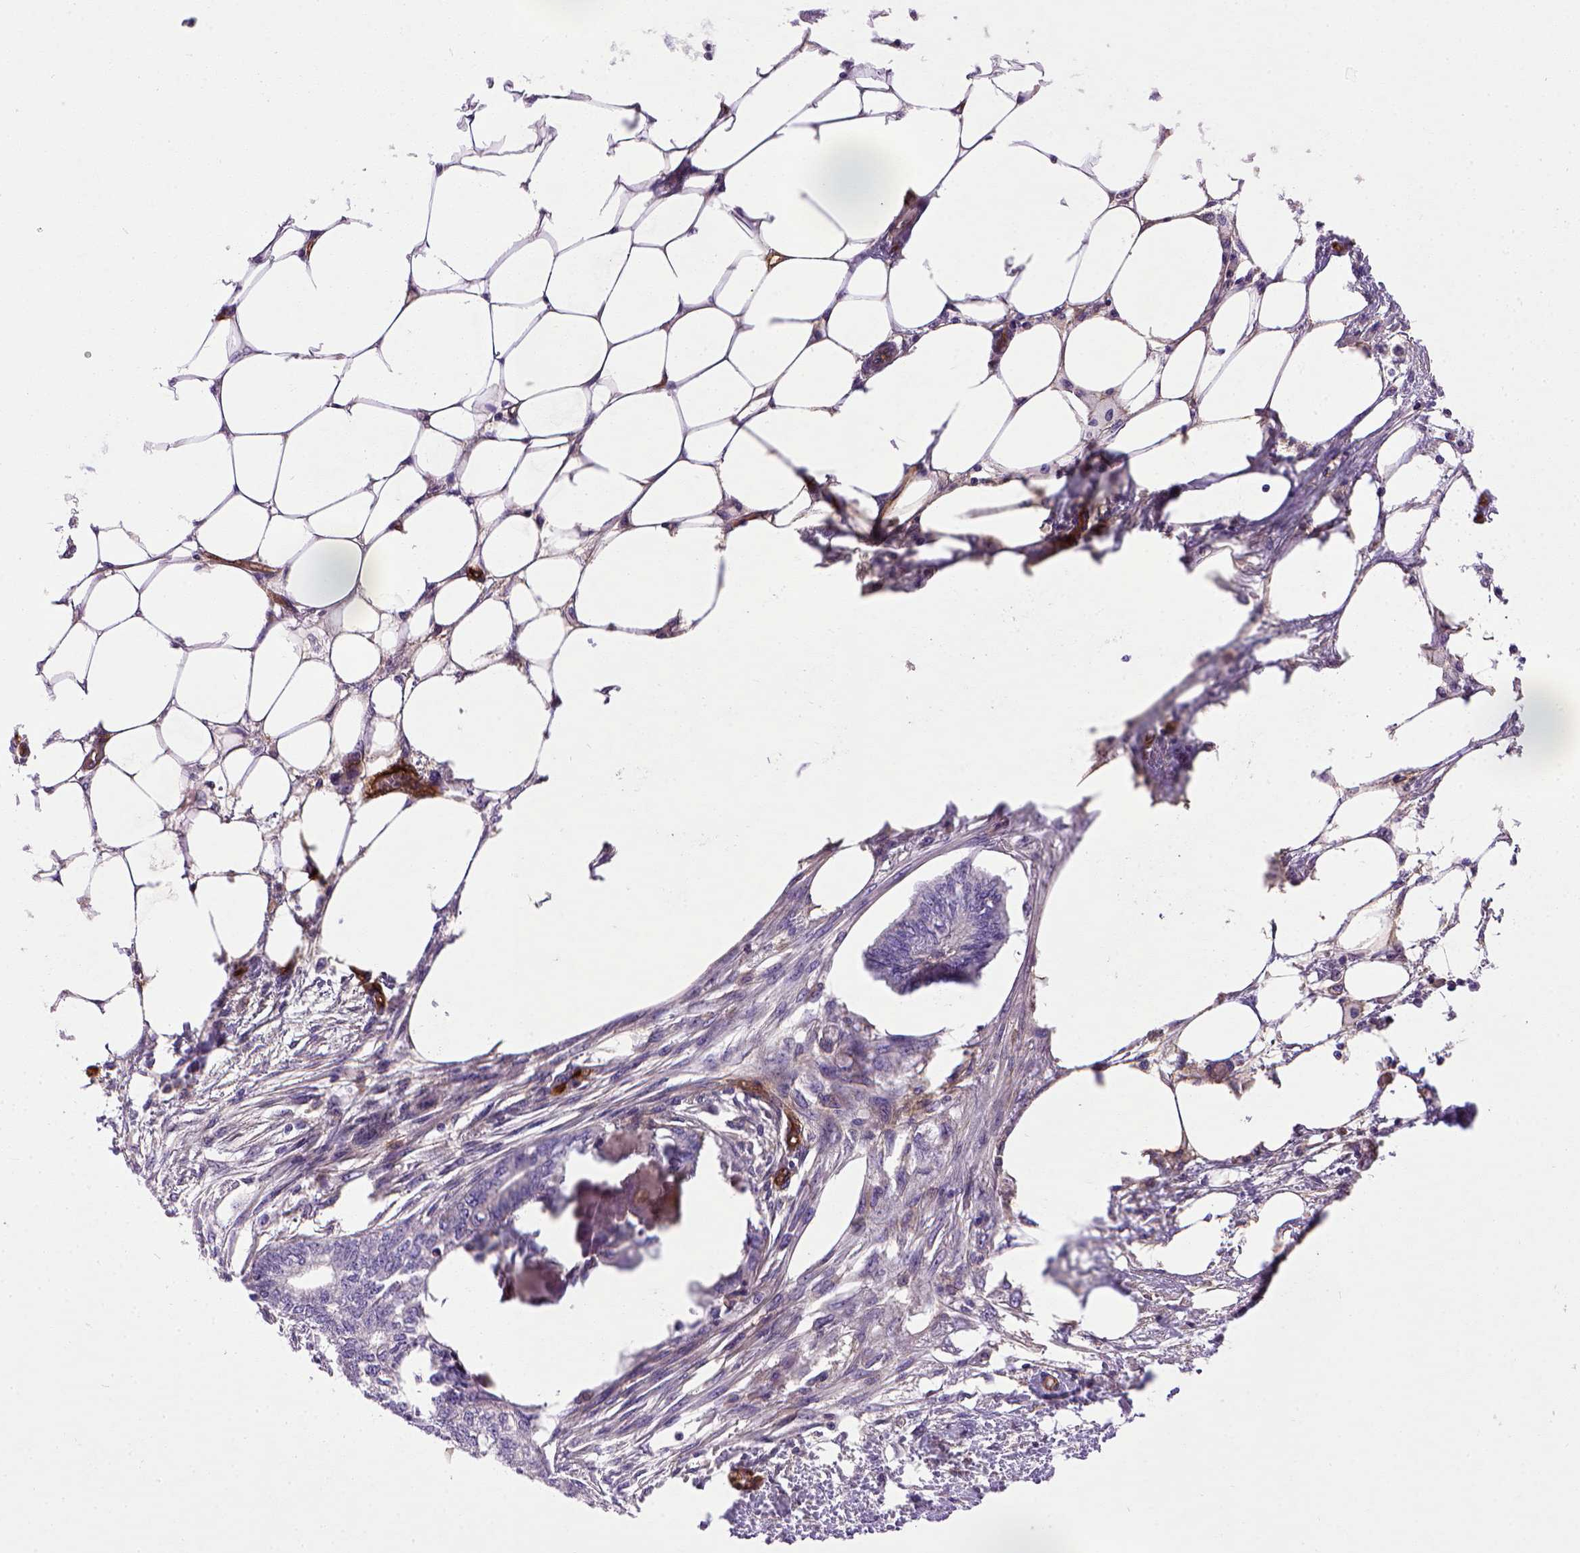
{"staining": {"intensity": "negative", "quantity": "none", "location": "none"}, "tissue": "endometrial cancer", "cell_type": "Tumor cells", "image_type": "cancer", "snomed": [{"axis": "morphology", "description": "Adenocarcinoma, NOS"}, {"axis": "morphology", "description": "Adenocarcinoma, metastatic, NOS"}, {"axis": "topography", "description": "Adipose tissue"}, {"axis": "topography", "description": "Endometrium"}], "caption": "Immunohistochemistry (IHC) image of human endometrial cancer stained for a protein (brown), which reveals no positivity in tumor cells.", "gene": "ENG", "patient": {"sex": "female", "age": 67}}